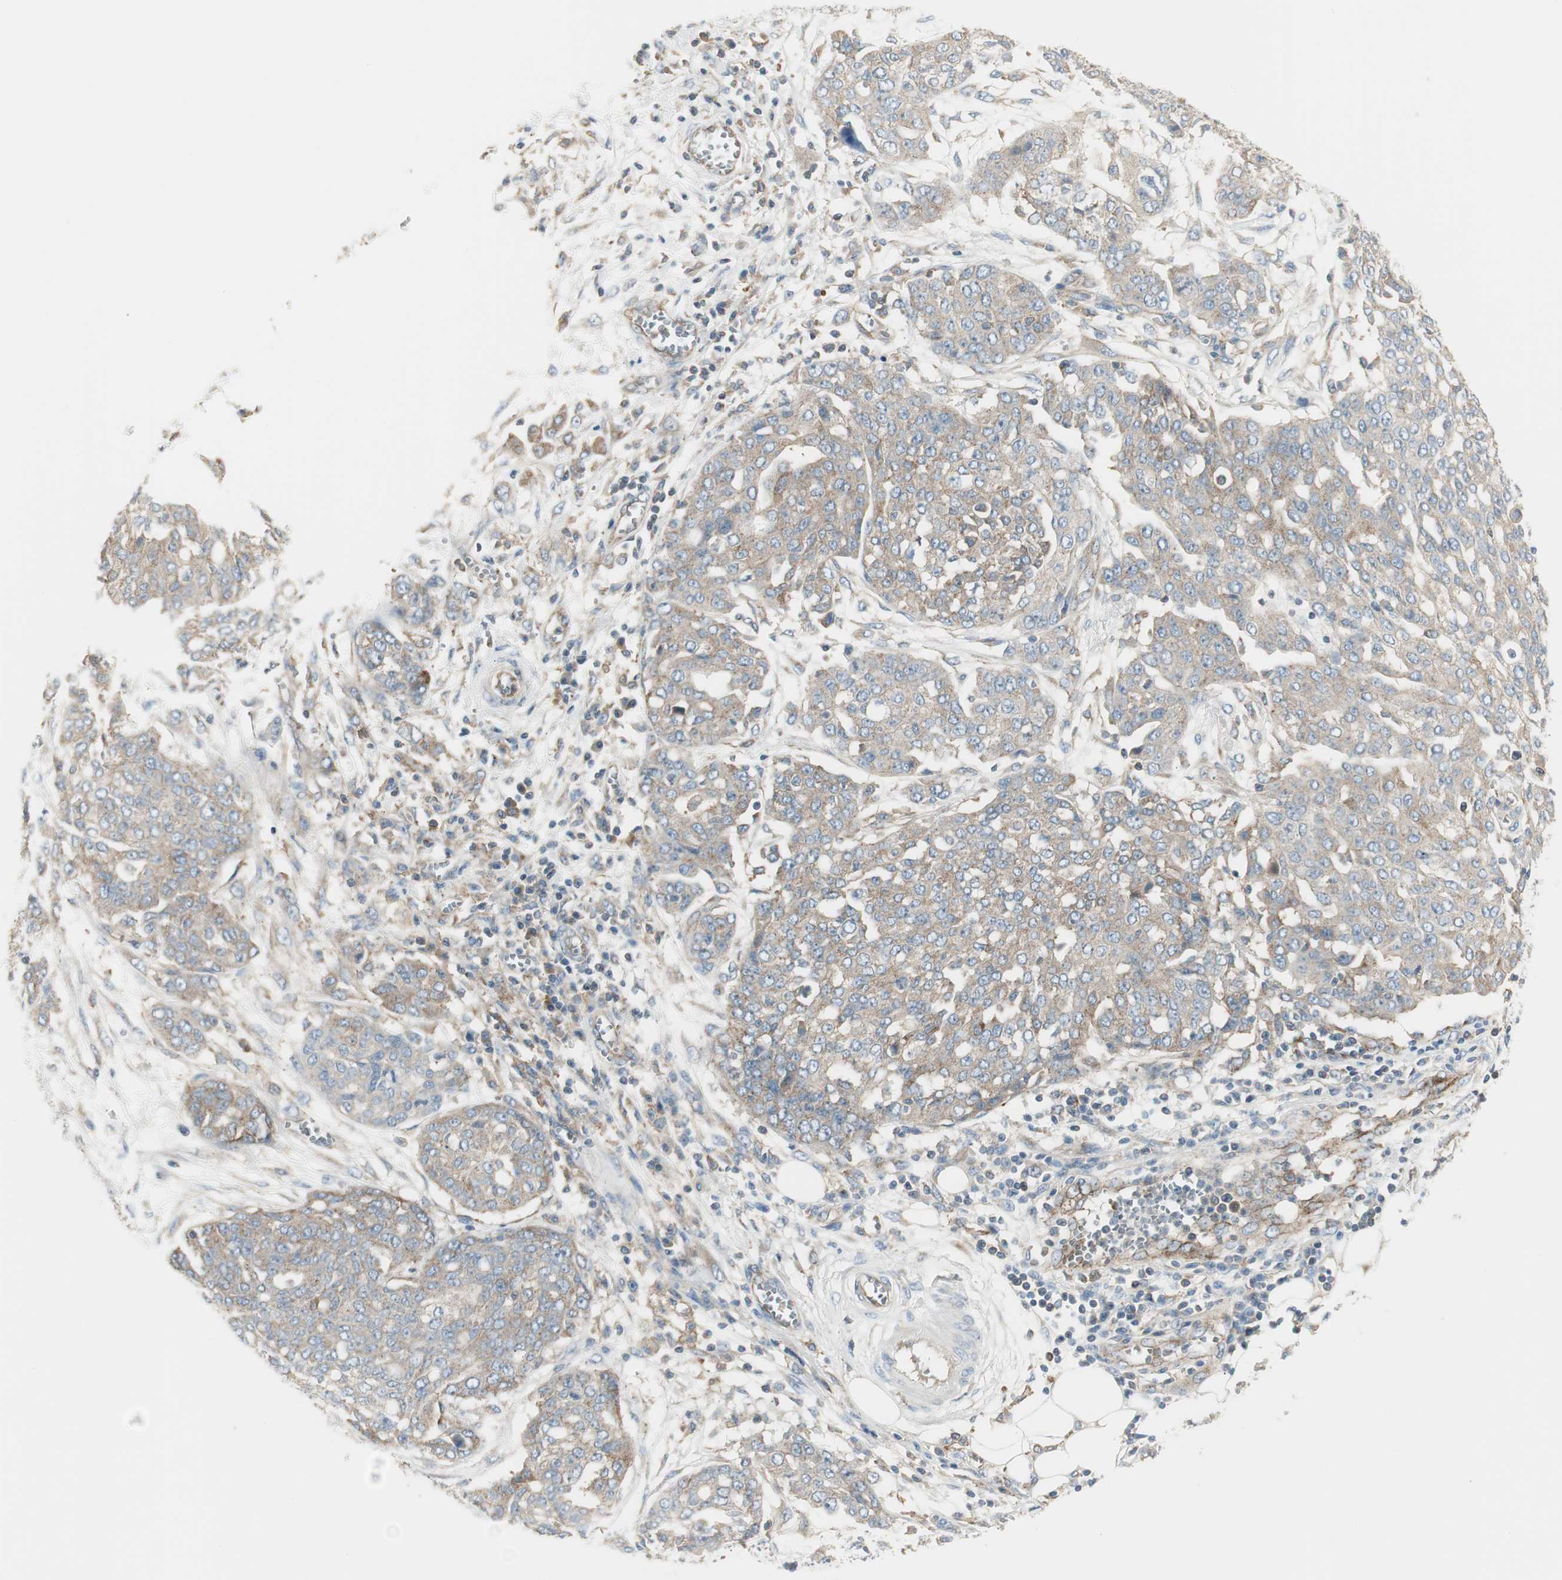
{"staining": {"intensity": "weak", "quantity": ">75%", "location": "cytoplasmic/membranous"}, "tissue": "ovarian cancer", "cell_type": "Tumor cells", "image_type": "cancer", "snomed": [{"axis": "morphology", "description": "Cystadenocarcinoma, serous, NOS"}, {"axis": "topography", "description": "Soft tissue"}, {"axis": "topography", "description": "Ovary"}], "caption": "Protein staining displays weak cytoplasmic/membranous staining in about >75% of tumor cells in ovarian cancer (serous cystadenocarcinoma).", "gene": "AGFG1", "patient": {"sex": "female", "age": 57}}